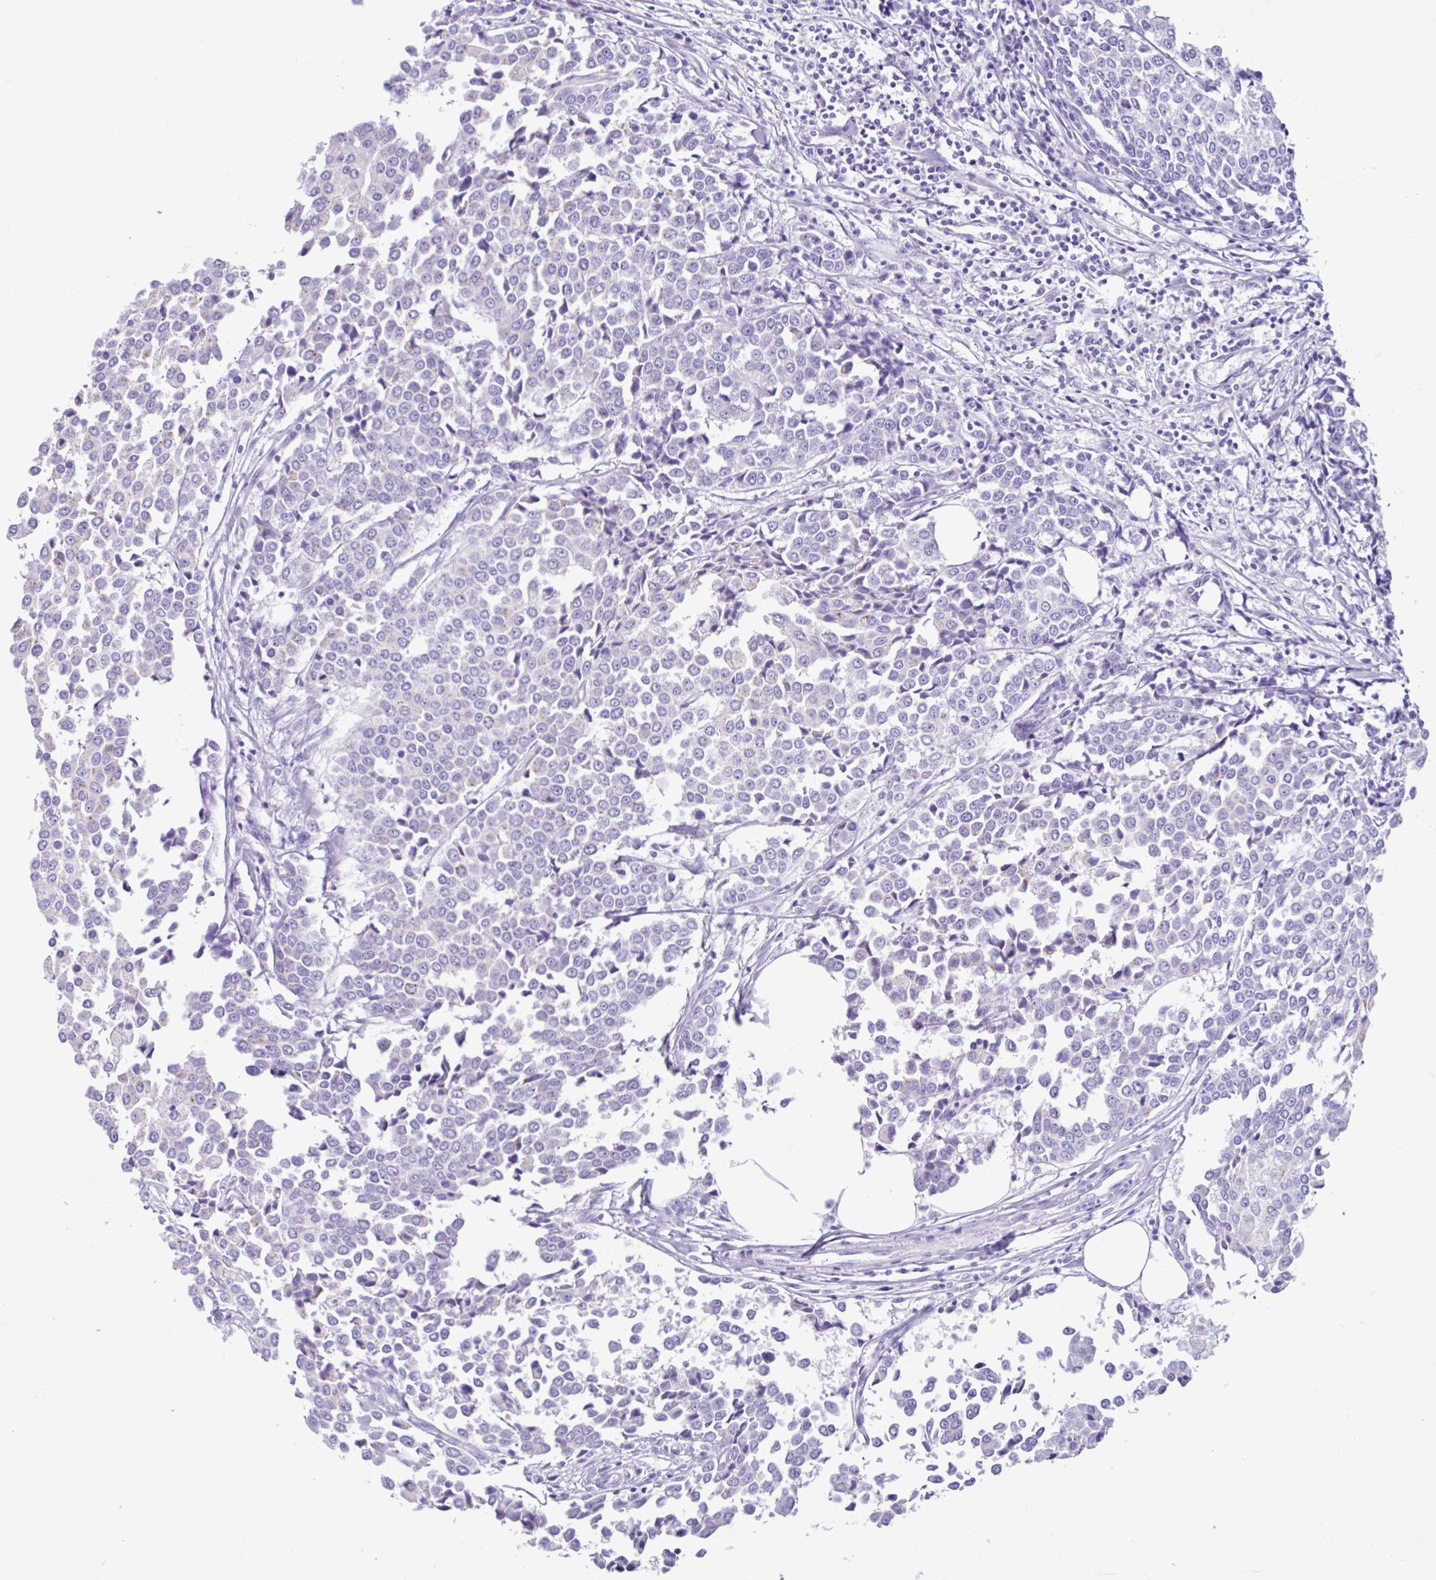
{"staining": {"intensity": "negative", "quantity": "none", "location": "none"}, "tissue": "breast cancer", "cell_type": "Tumor cells", "image_type": "cancer", "snomed": [{"axis": "morphology", "description": "Duct carcinoma"}, {"axis": "topography", "description": "Breast"}], "caption": "High power microscopy photomicrograph of an immunohistochemistry (IHC) micrograph of infiltrating ductal carcinoma (breast), revealing no significant staining in tumor cells. (DAB (3,3'-diaminobenzidine) immunohistochemistry visualized using brightfield microscopy, high magnification).", "gene": "CYP19A1", "patient": {"sex": "female", "age": 80}}